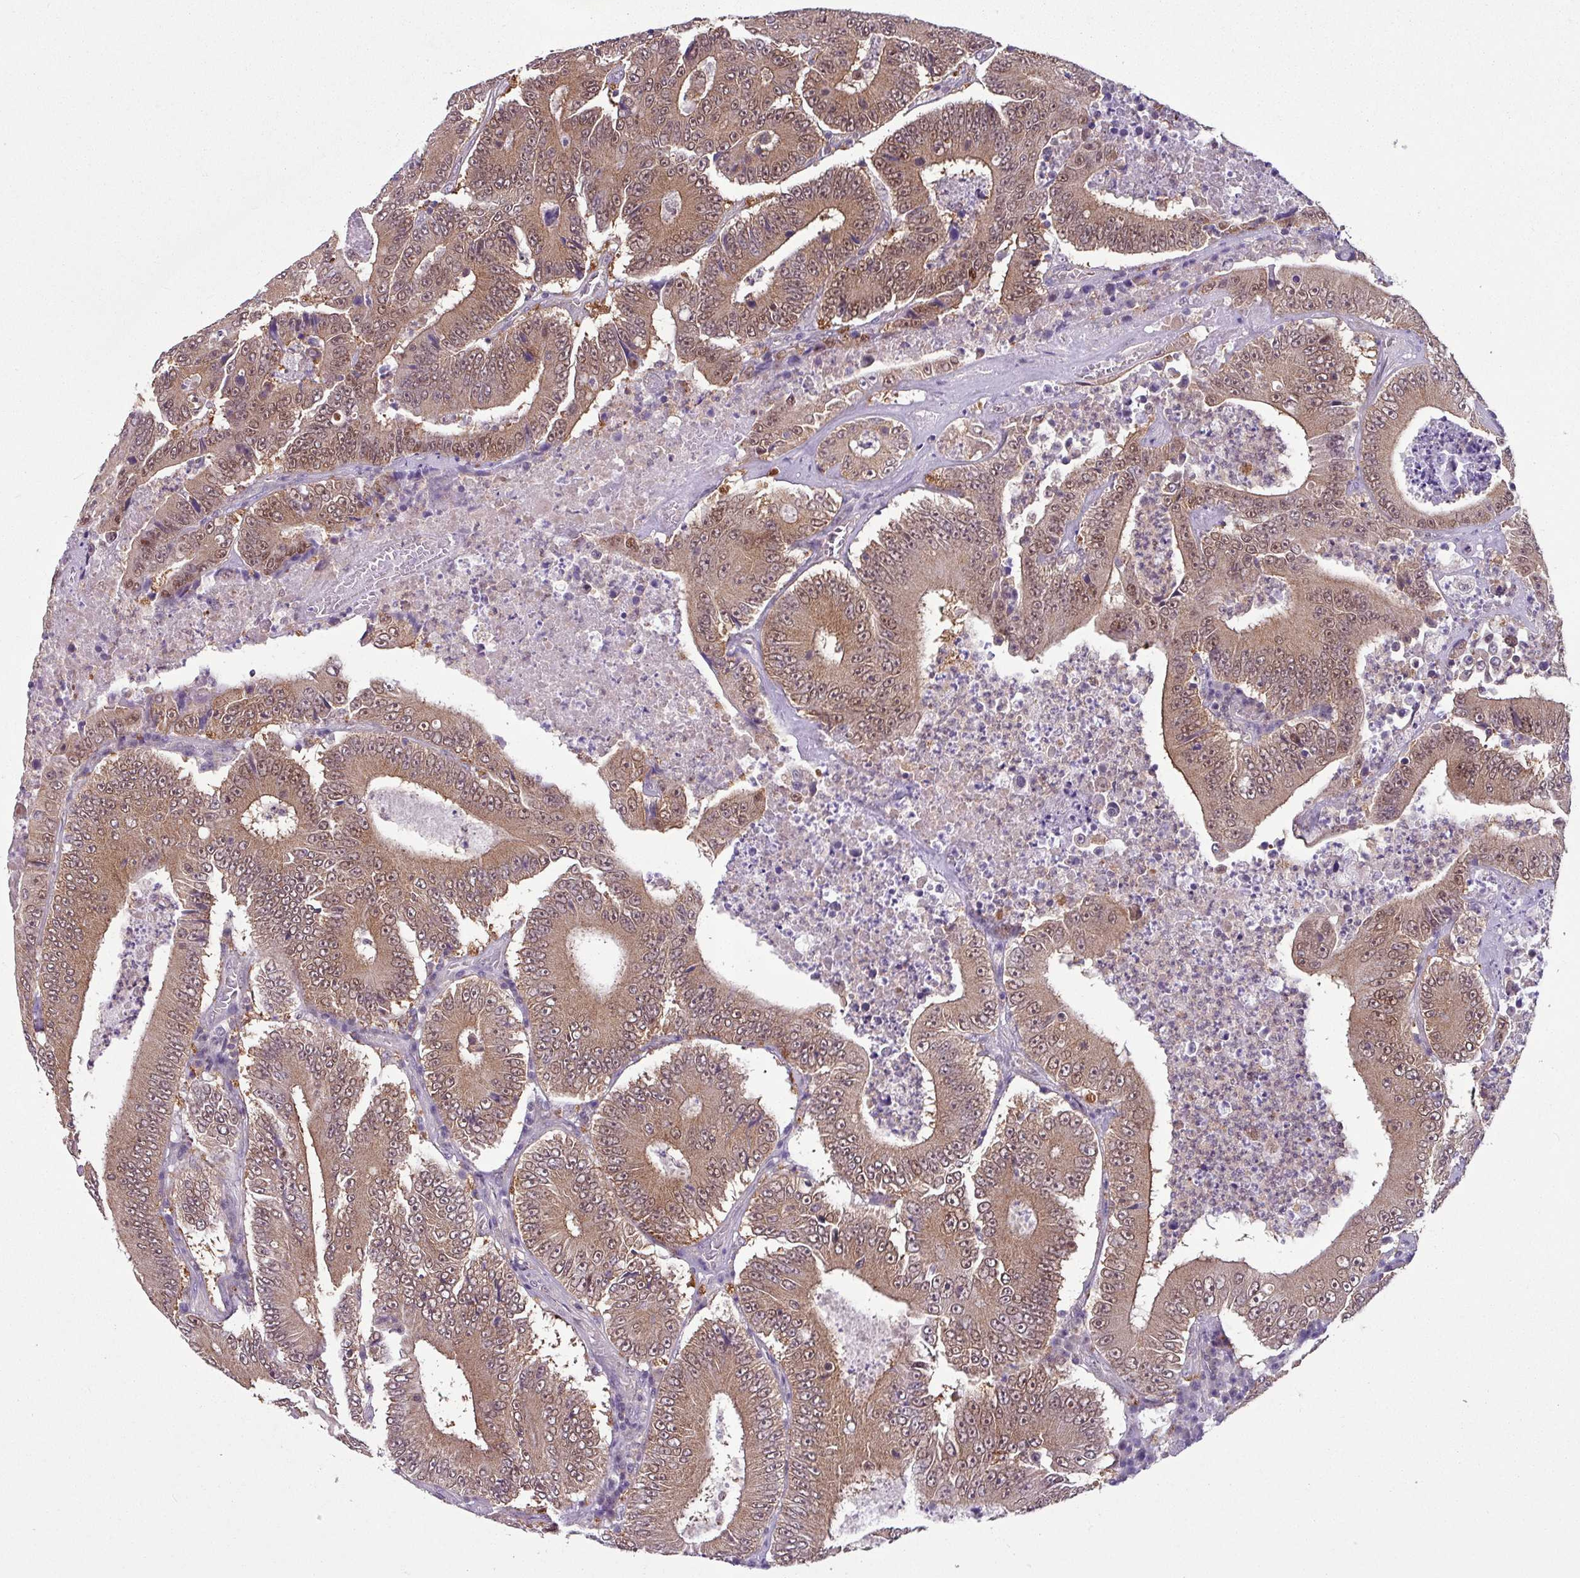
{"staining": {"intensity": "moderate", "quantity": ">75%", "location": "cytoplasmic/membranous,nuclear"}, "tissue": "colorectal cancer", "cell_type": "Tumor cells", "image_type": "cancer", "snomed": [{"axis": "morphology", "description": "Adenocarcinoma, NOS"}, {"axis": "topography", "description": "Colon"}], "caption": "Immunohistochemistry of colorectal adenocarcinoma shows medium levels of moderate cytoplasmic/membranous and nuclear expression in approximately >75% of tumor cells.", "gene": "TTLL12", "patient": {"sex": "male", "age": 83}}